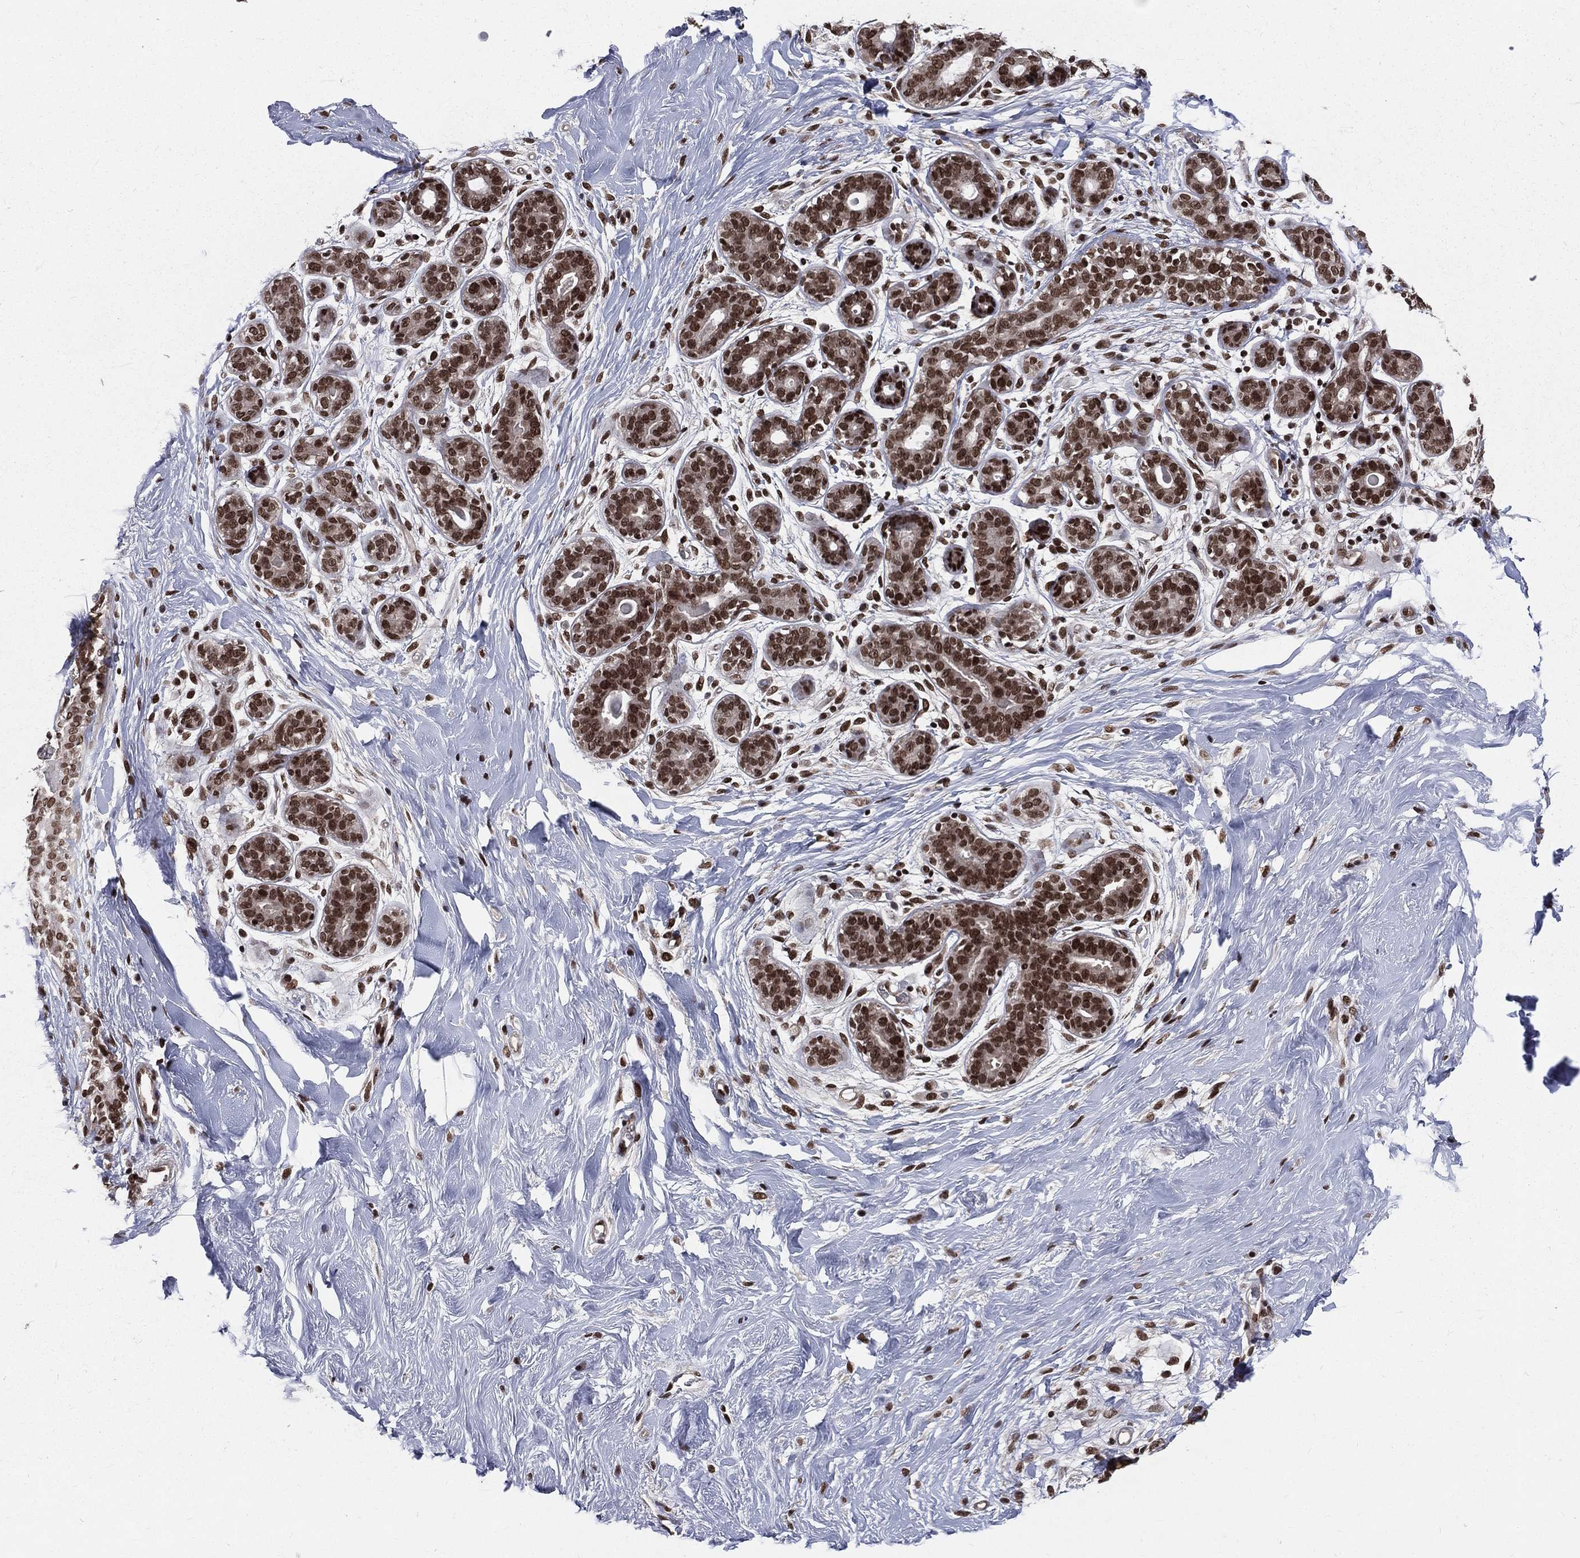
{"staining": {"intensity": "strong", "quantity": ">75%", "location": "nuclear"}, "tissue": "breast", "cell_type": "Glandular cells", "image_type": "normal", "snomed": [{"axis": "morphology", "description": "Normal tissue, NOS"}, {"axis": "topography", "description": "Breast"}], "caption": "Breast was stained to show a protein in brown. There is high levels of strong nuclear staining in approximately >75% of glandular cells.", "gene": "SMC3", "patient": {"sex": "female", "age": 43}}